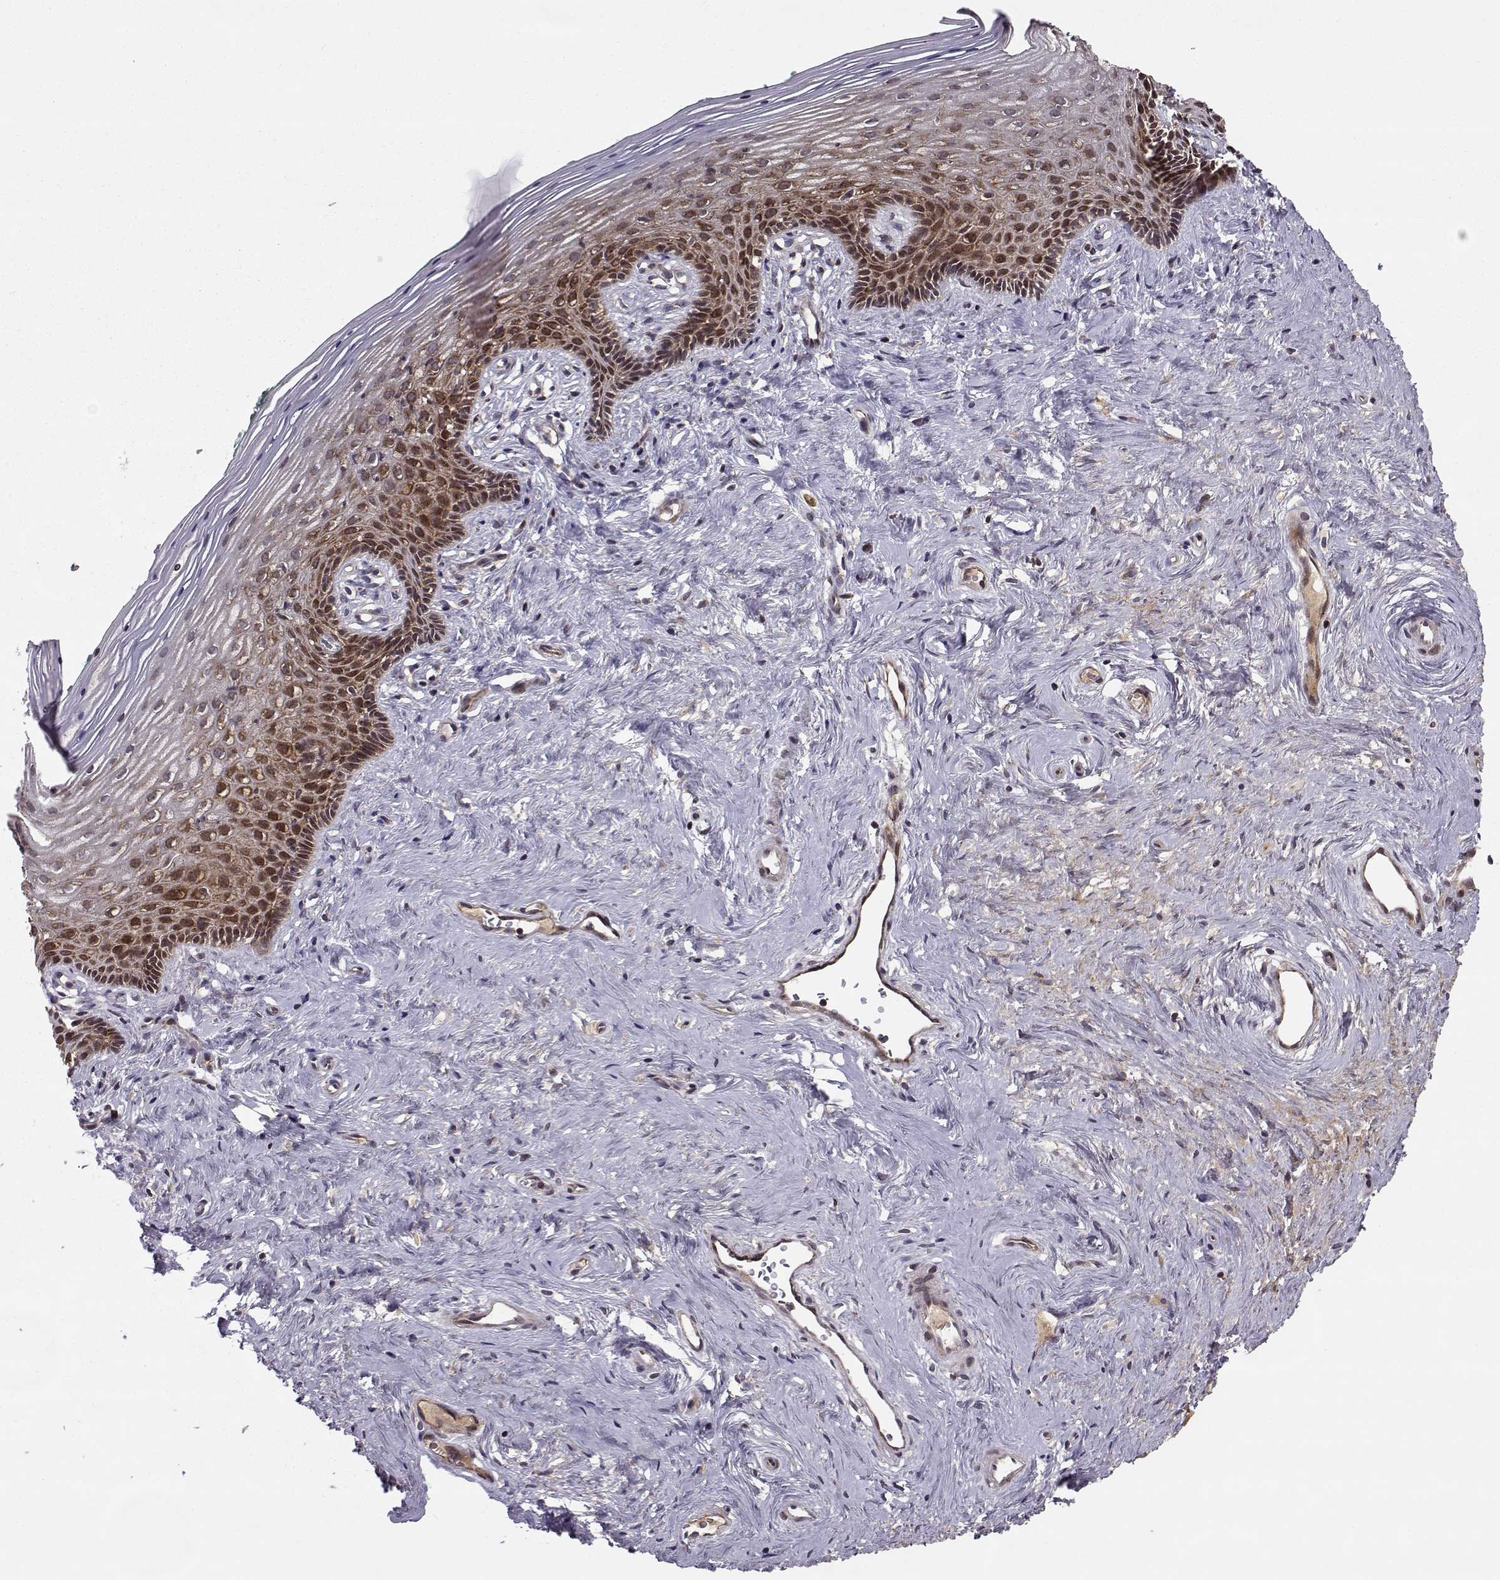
{"staining": {"intensity": "moderate", "quantity": ">75%", "location": "cytoplasmic/membranous,nuclear"}, "tissue": "vagina", "cell_type": "Squamous epithelial cells", "image_type": "normal", "snomed": [{"axis": "morphology", "description": "Normal tissue, NOS"}, {"axis": "topography", "description": "Vagina"}], "caption": "This is a histology image of immunohistochemistry (IHC) staining of normal vagina, which shows moderate expression in the cytoplasmic/membranous,nuclear of squamous epithelial cells.", "gene": "RPL31", "patient": {"sex": "female", "age": 45}}